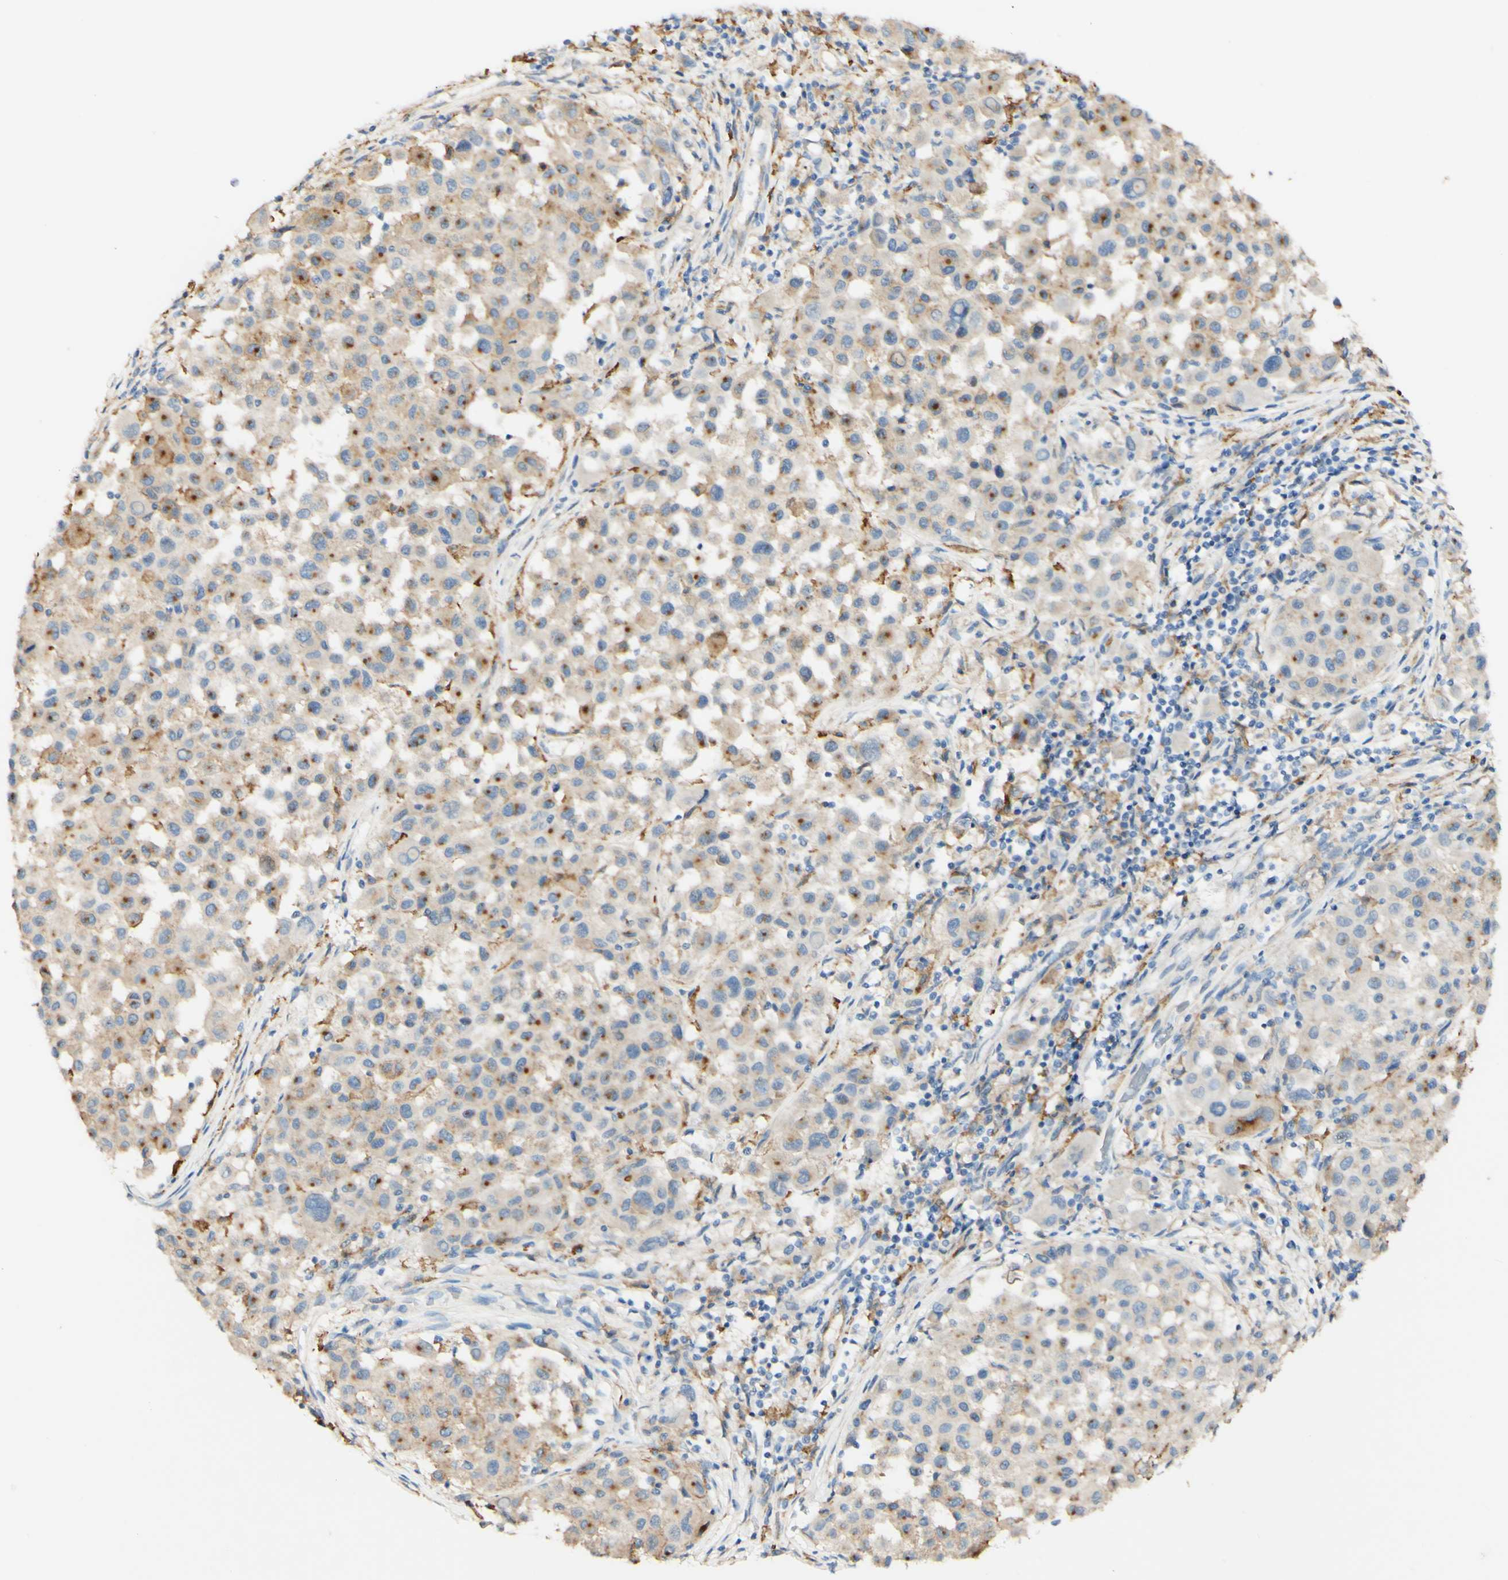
{"staining": {"intensity": "weak", "quantity": ">75%", "location": "cytoplasmic/membranous"}, "tissue": "melanoma", "cell_type": "Tumor cells", "image_type": "cancer", "snomed": [{"axis": "morphology", "description": "Malignant melanoma, Metastatic site"}, {"axis": "topography", "description": "Lymph node"}], "caption": "Weak cytoplasmic/membranous protein expression is identified in approximately >75% of tumor cells in malignant melanoma (metastatic site).", "gene": "FCGRT", "patient": {"sex": "male", "age": 61}}